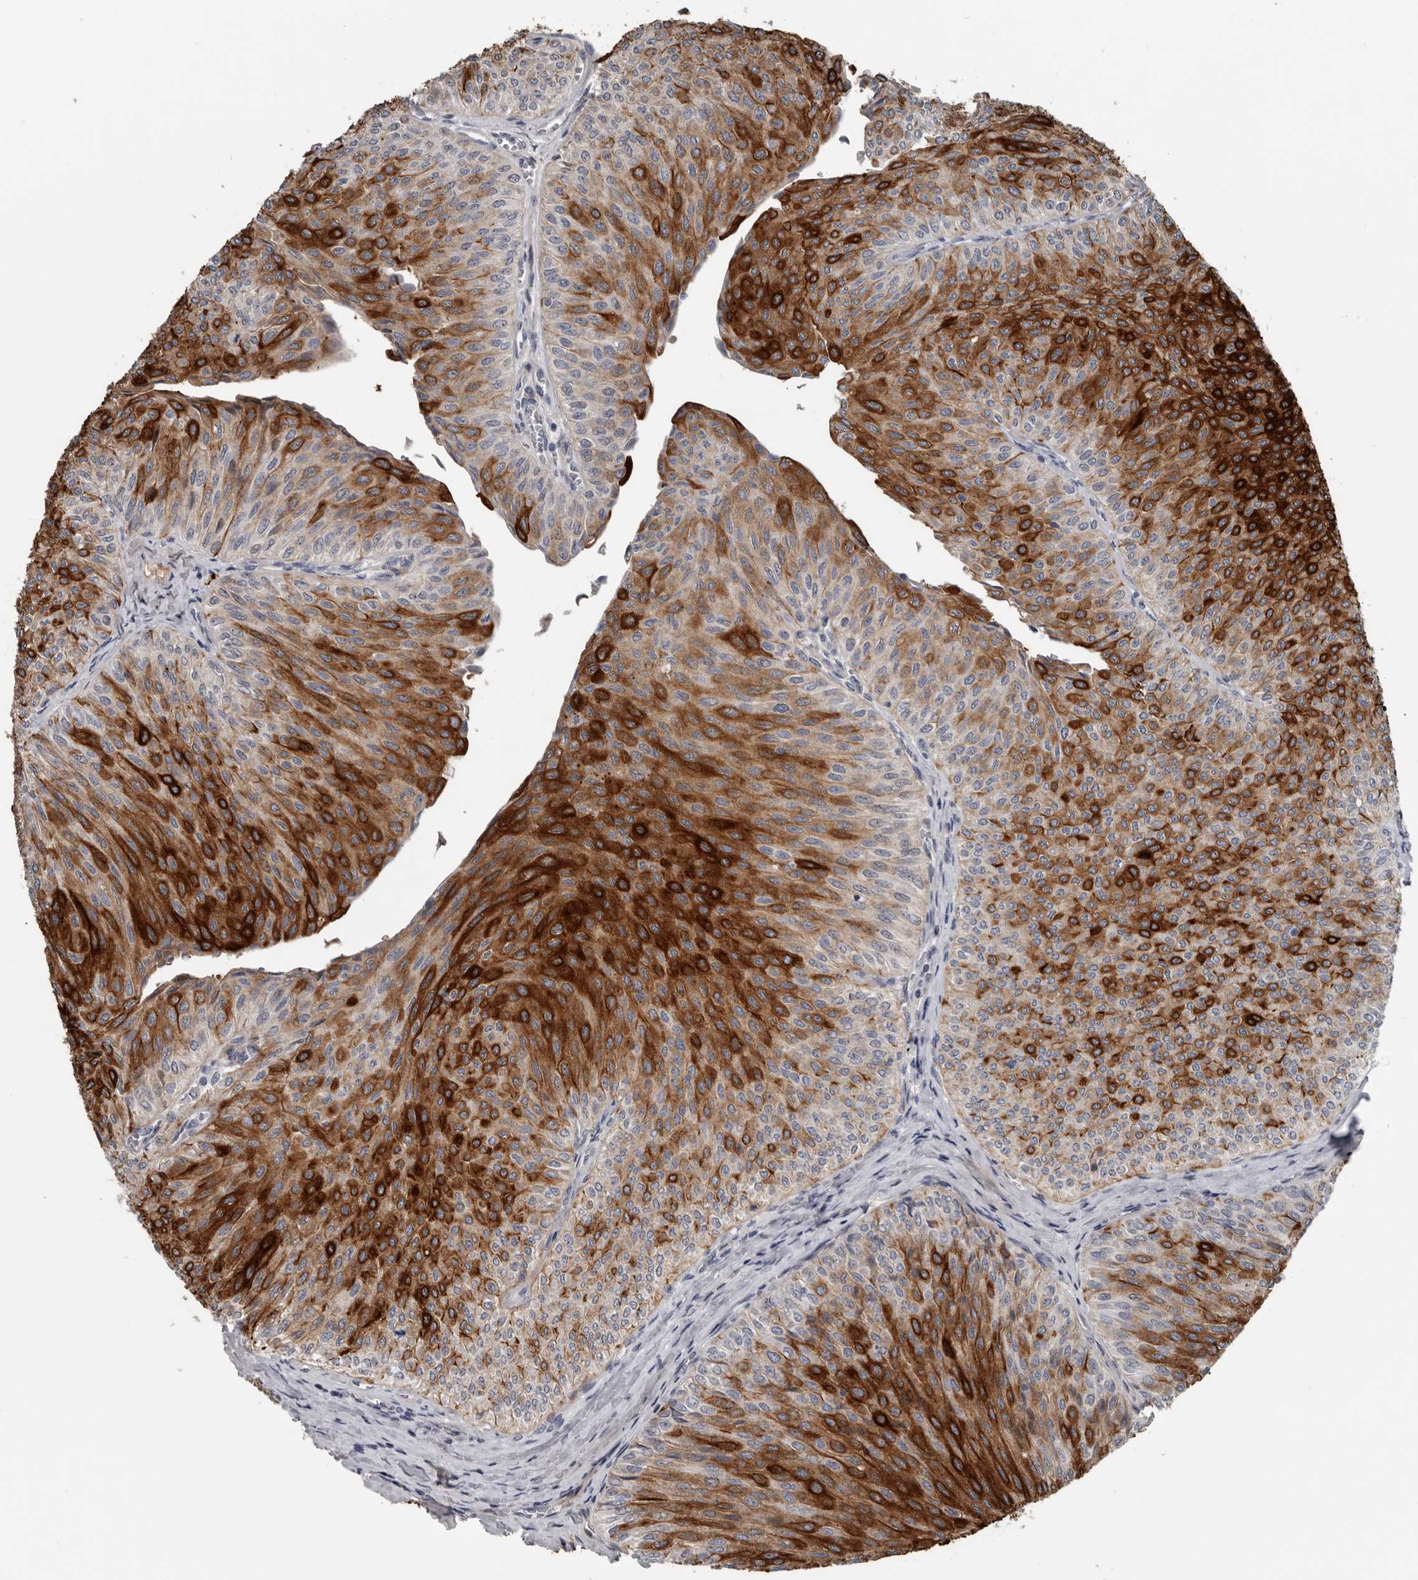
{"staining": {"intensity": "strong", "quantity": ">75%", "location": "cytoplasmic/membranous"}, "tissue": "urothelial cancer", "cell_type": "Tumor cells", "image_type": "cancer", "snomed": [{"axis": "morphology", "description": "Urothelial carcinoma, Low grade"}, {"axis": "topography", "description": "Urinary bladder"}], "caption": "Protein expression analysis of human urothelial cancer reveals strong cytoplasmic/membranous expression in about >75% of tumor cells.", "gene": "C1orf216", "patient": {"sex": "male", "age": 78}}